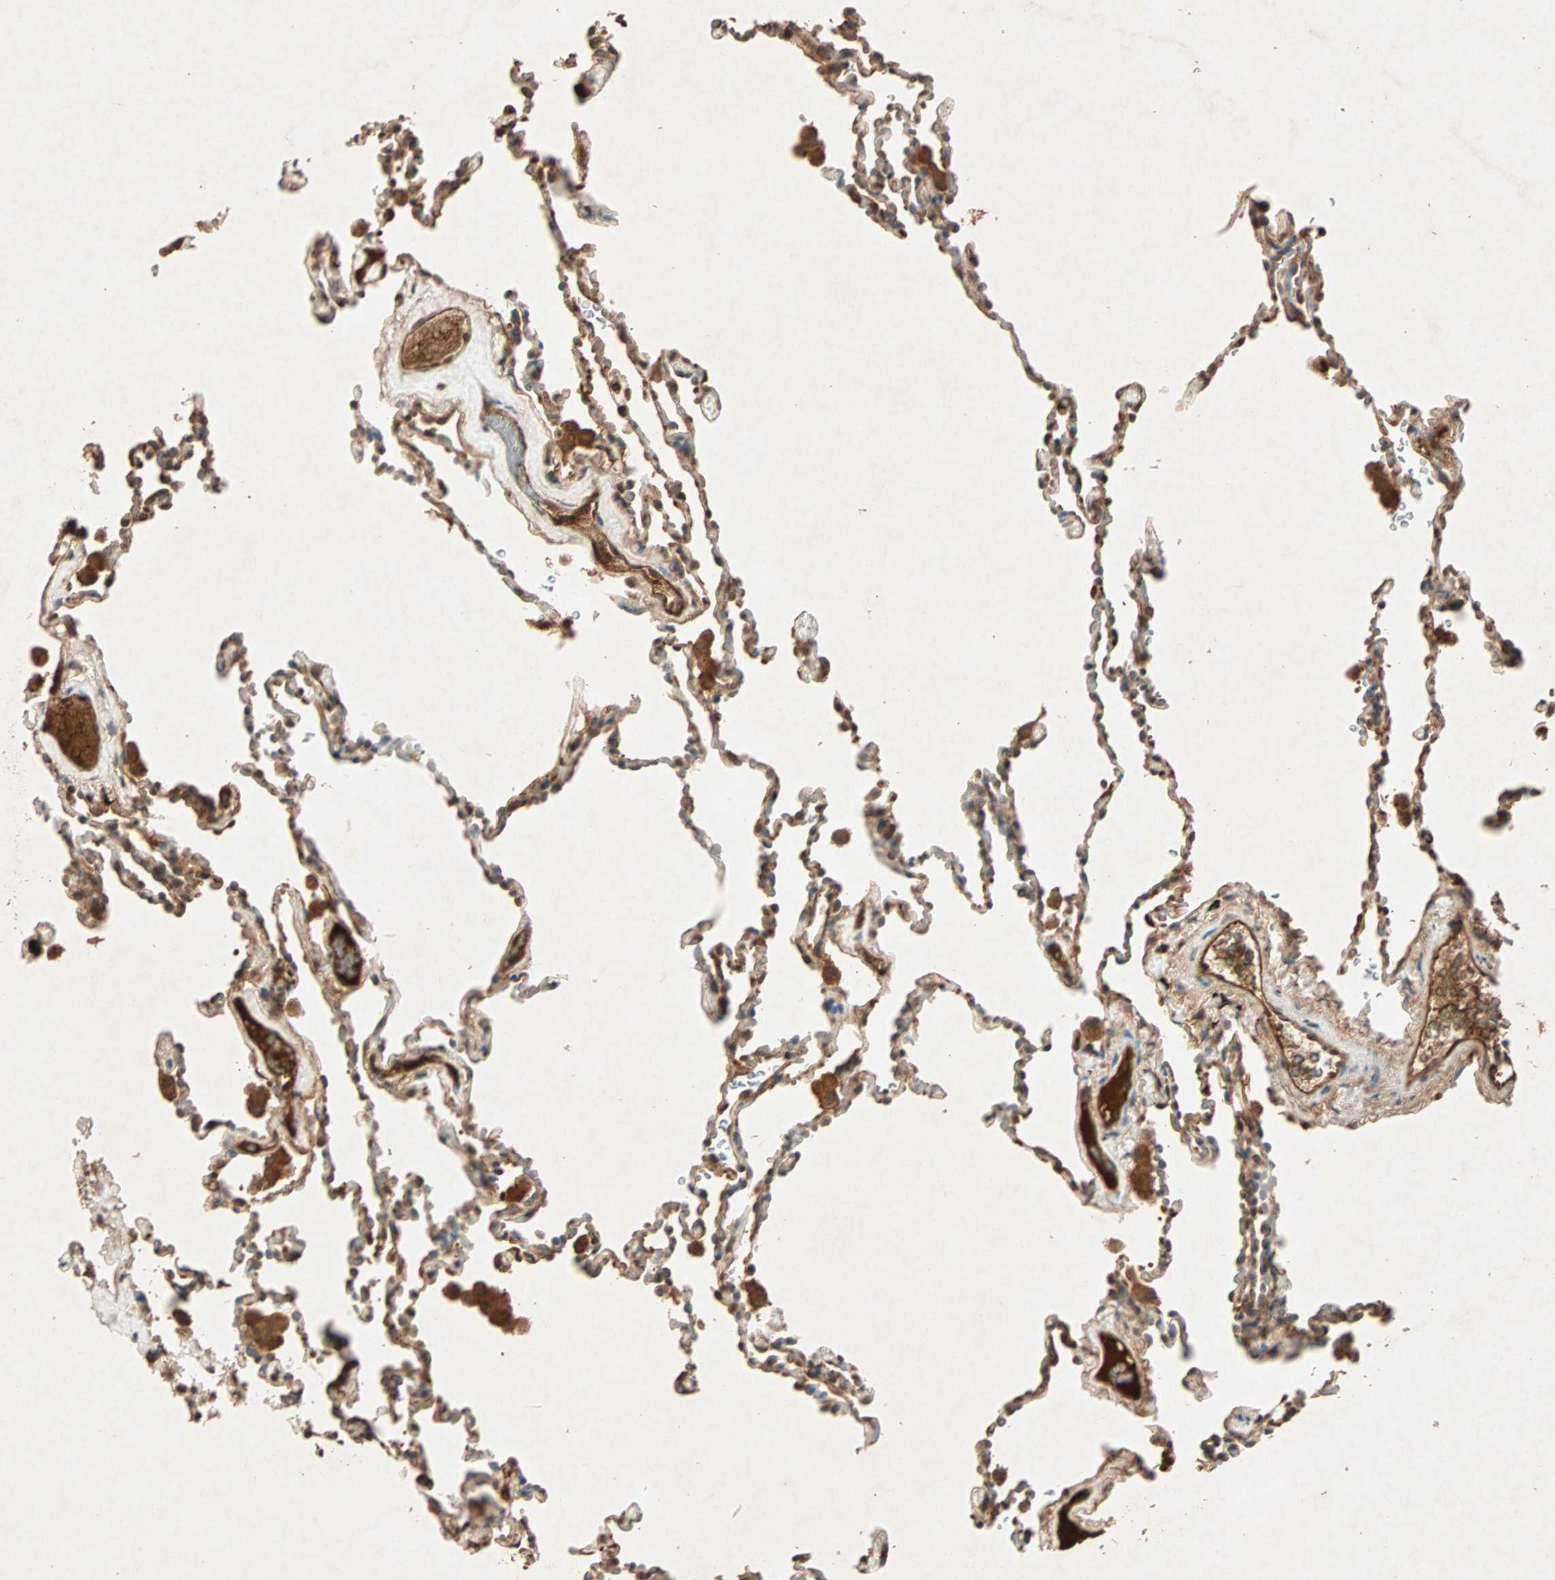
{"staining": {"intensity": "moderate", "quantity": "25%-75%", "location": "cytoplasmic/membranous"}, "tissue": "lung", "cell_type": "Alveolar cells", "image_type": "normal", "snomed": [{"axis": "morphology", "description": "Normal tissue, NOS"}, {"axis": "morphology", "description": "Soft tissue tumor metastatic"}, {"axis": "topography", "description": "Lung"}], "caption": "Alveolar cells demonstrate medium levels of moderate cytoplasmic/membranous positivity in about 25%-75% of cells in benign human lung.", "gene": "MAPK1", "patient": {"sex": "male", "age": 59}}